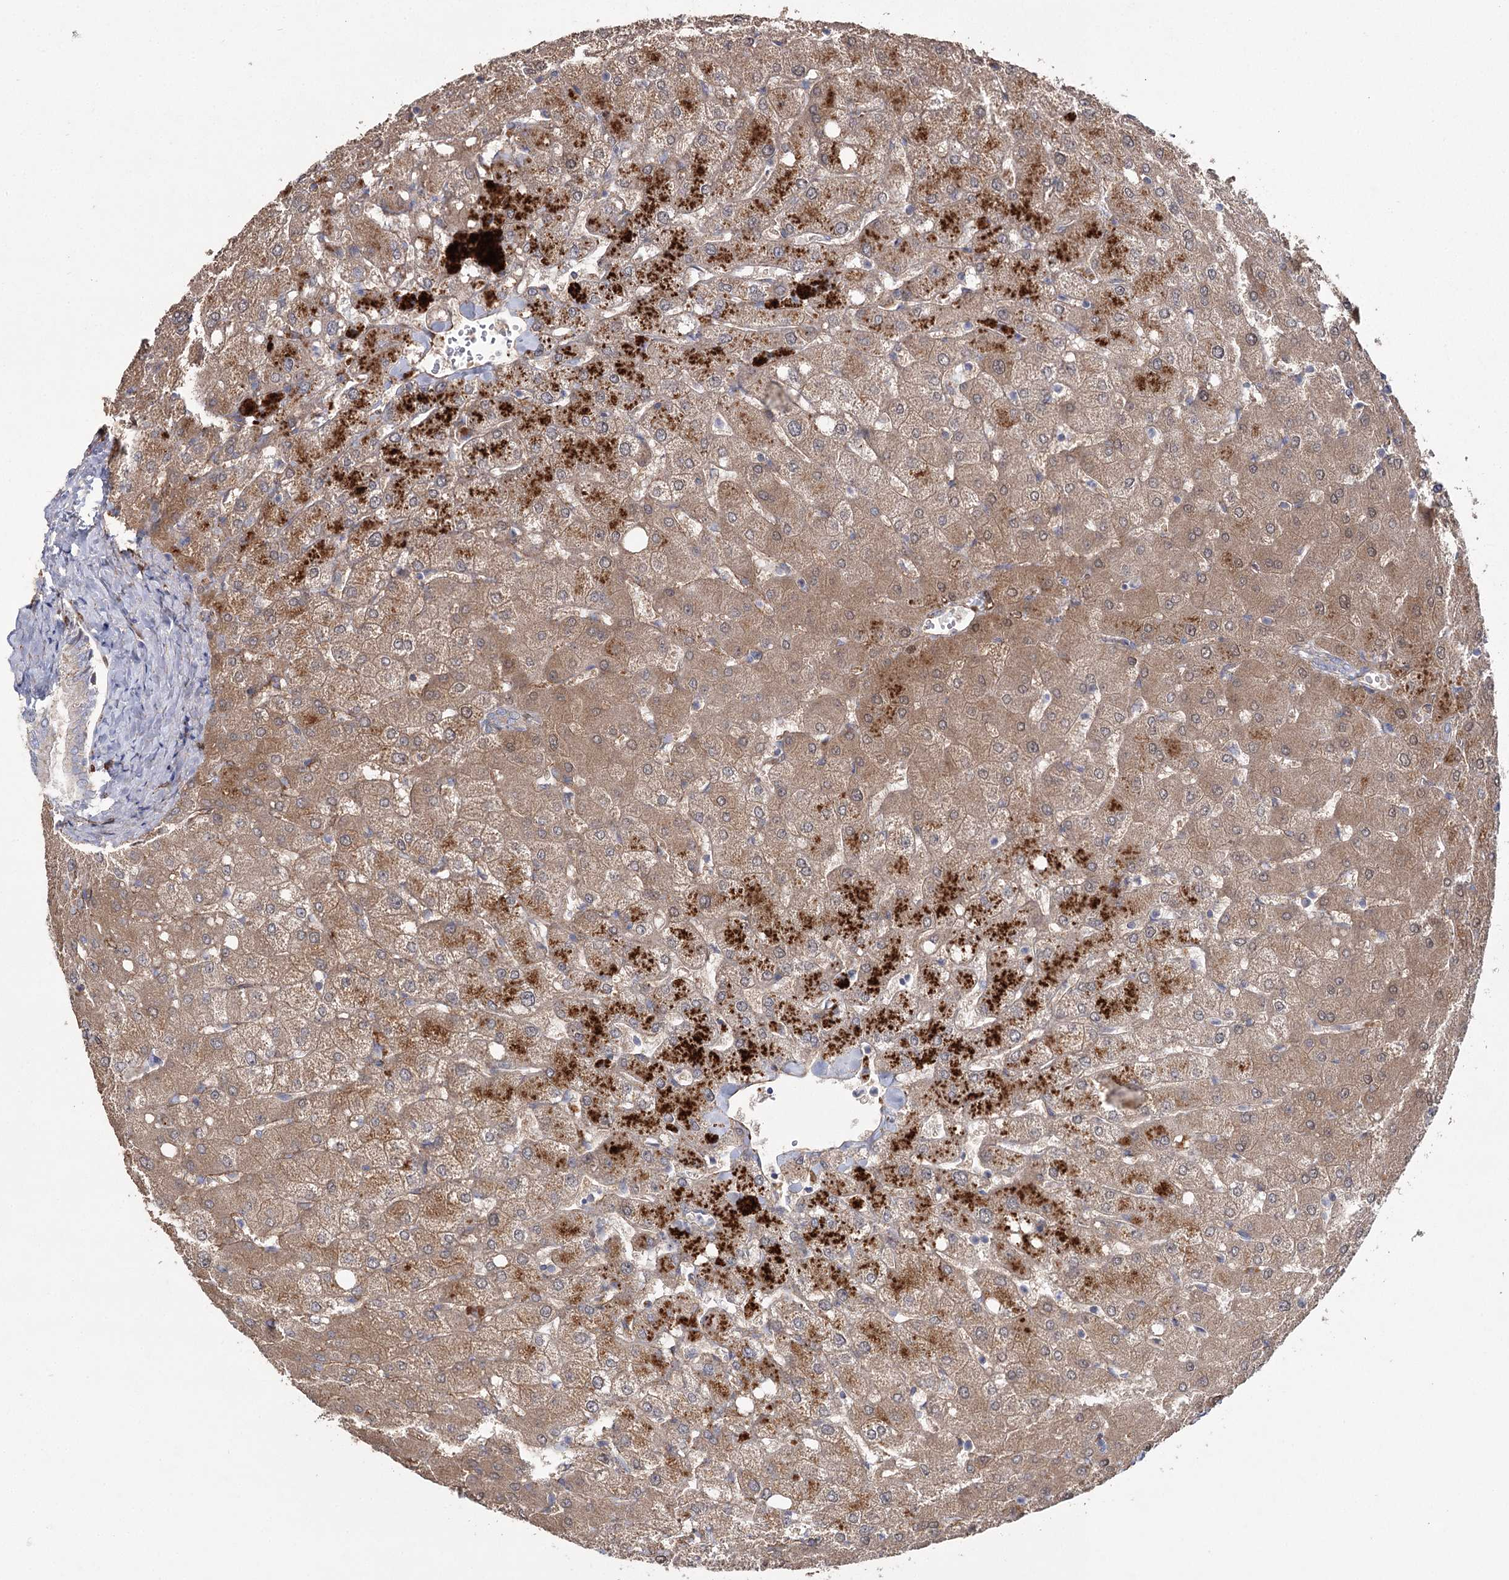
{"staining": {"intensity": "negative", "quantity": "none", "location": "none"}, "tissue": "liver", "cell_type": "Cholangiocytes", "image_type": "normal", "snomed": [{"axis": "morphology", "description": "Normal tissue, NOS"}, {"axis": "topography", "description": "Liver"}], "caption": "Unremarkable liver was stained to show a protein in brown. There is no significant staining in cholangiocytes.", "gene": "TMEM164", "patient": {"sex": "female", "age": 54}}